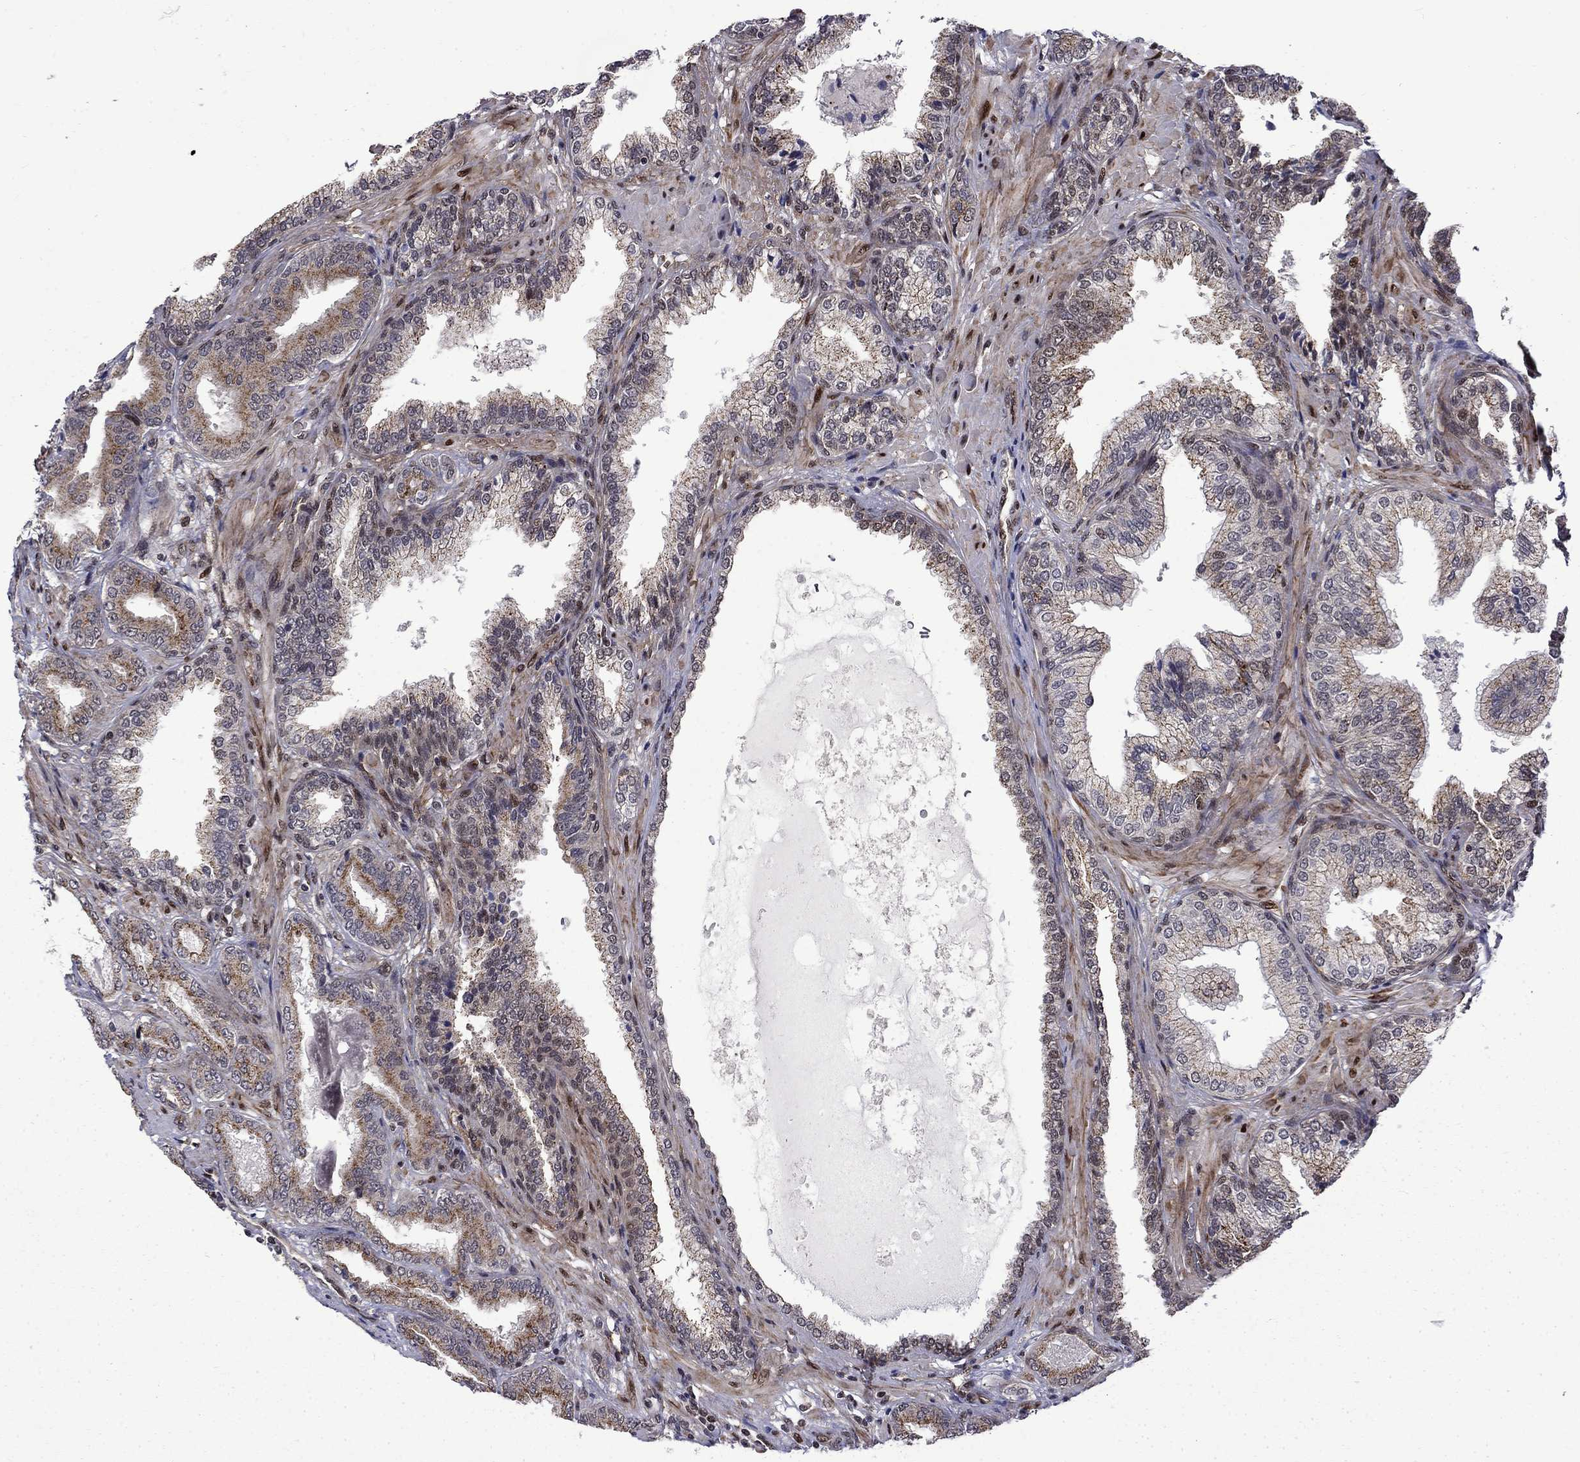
{"staining": {"intensity": "moderate", "quantity": "25%-75%", "location": "cytoplasmic/membranous,nuclear"}, "tissue": "prostate cancer", "cell_type": "Tumor cells", "image_type": "cancer", "snomed": [{"axis": "morphology", "description": "Adenocarcinoma, Low grade"}, {"axis": "topography", "description": "Prostate"}], "caption": "Immunohistochemical staining of prostate cancer (low-grade adenocarcinoma) displays medium levels of moderate cytoplasmic/membranous and nuclear positivity in approximately 25%-75% of tumor cells. (DAB (3,3'-diaminobenzidine) IHC with brightfield microscopy, high magnification).", "gene": "KPNA3", "patient": {"sex": "male", "age": 68}}